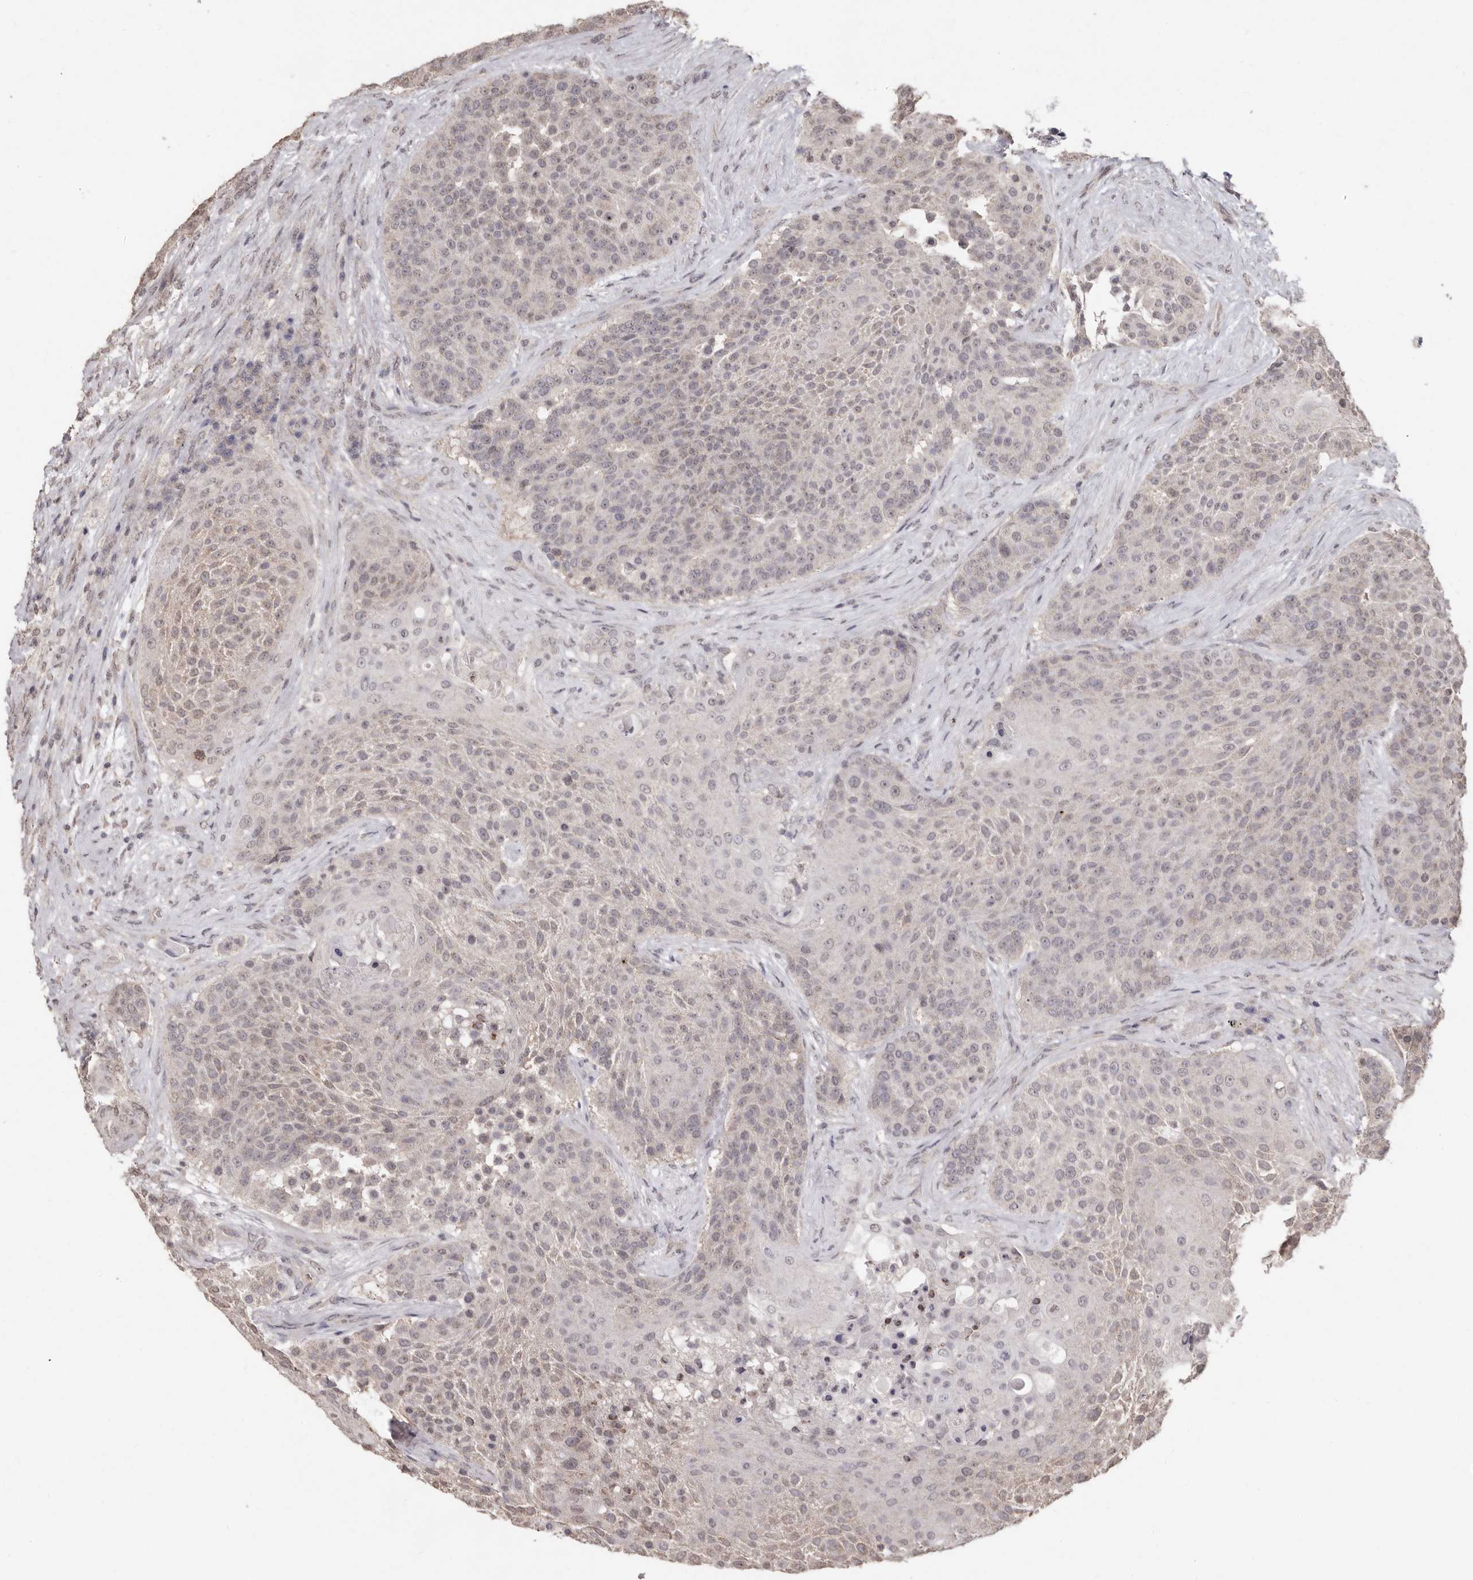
{"staining": {"intensity": "negative", "quantity": "none", "location": "none"}, "tissue": "urothelial cancer", "cell_type": "Tumor cells", "image_type": "cancer", "snomed": [{"axis": "morphology", "description": "Urothelial carcinoma, High grade"}, {"axis": "topography", "description": "Urinary bladder"}], "caption": "This is an IHC micrograph of urothelial carcinoma (high-grade). There is no expression in tumor cells.", "gene": "LINGO2", "patient": {"sex": "female", "age": 63}}